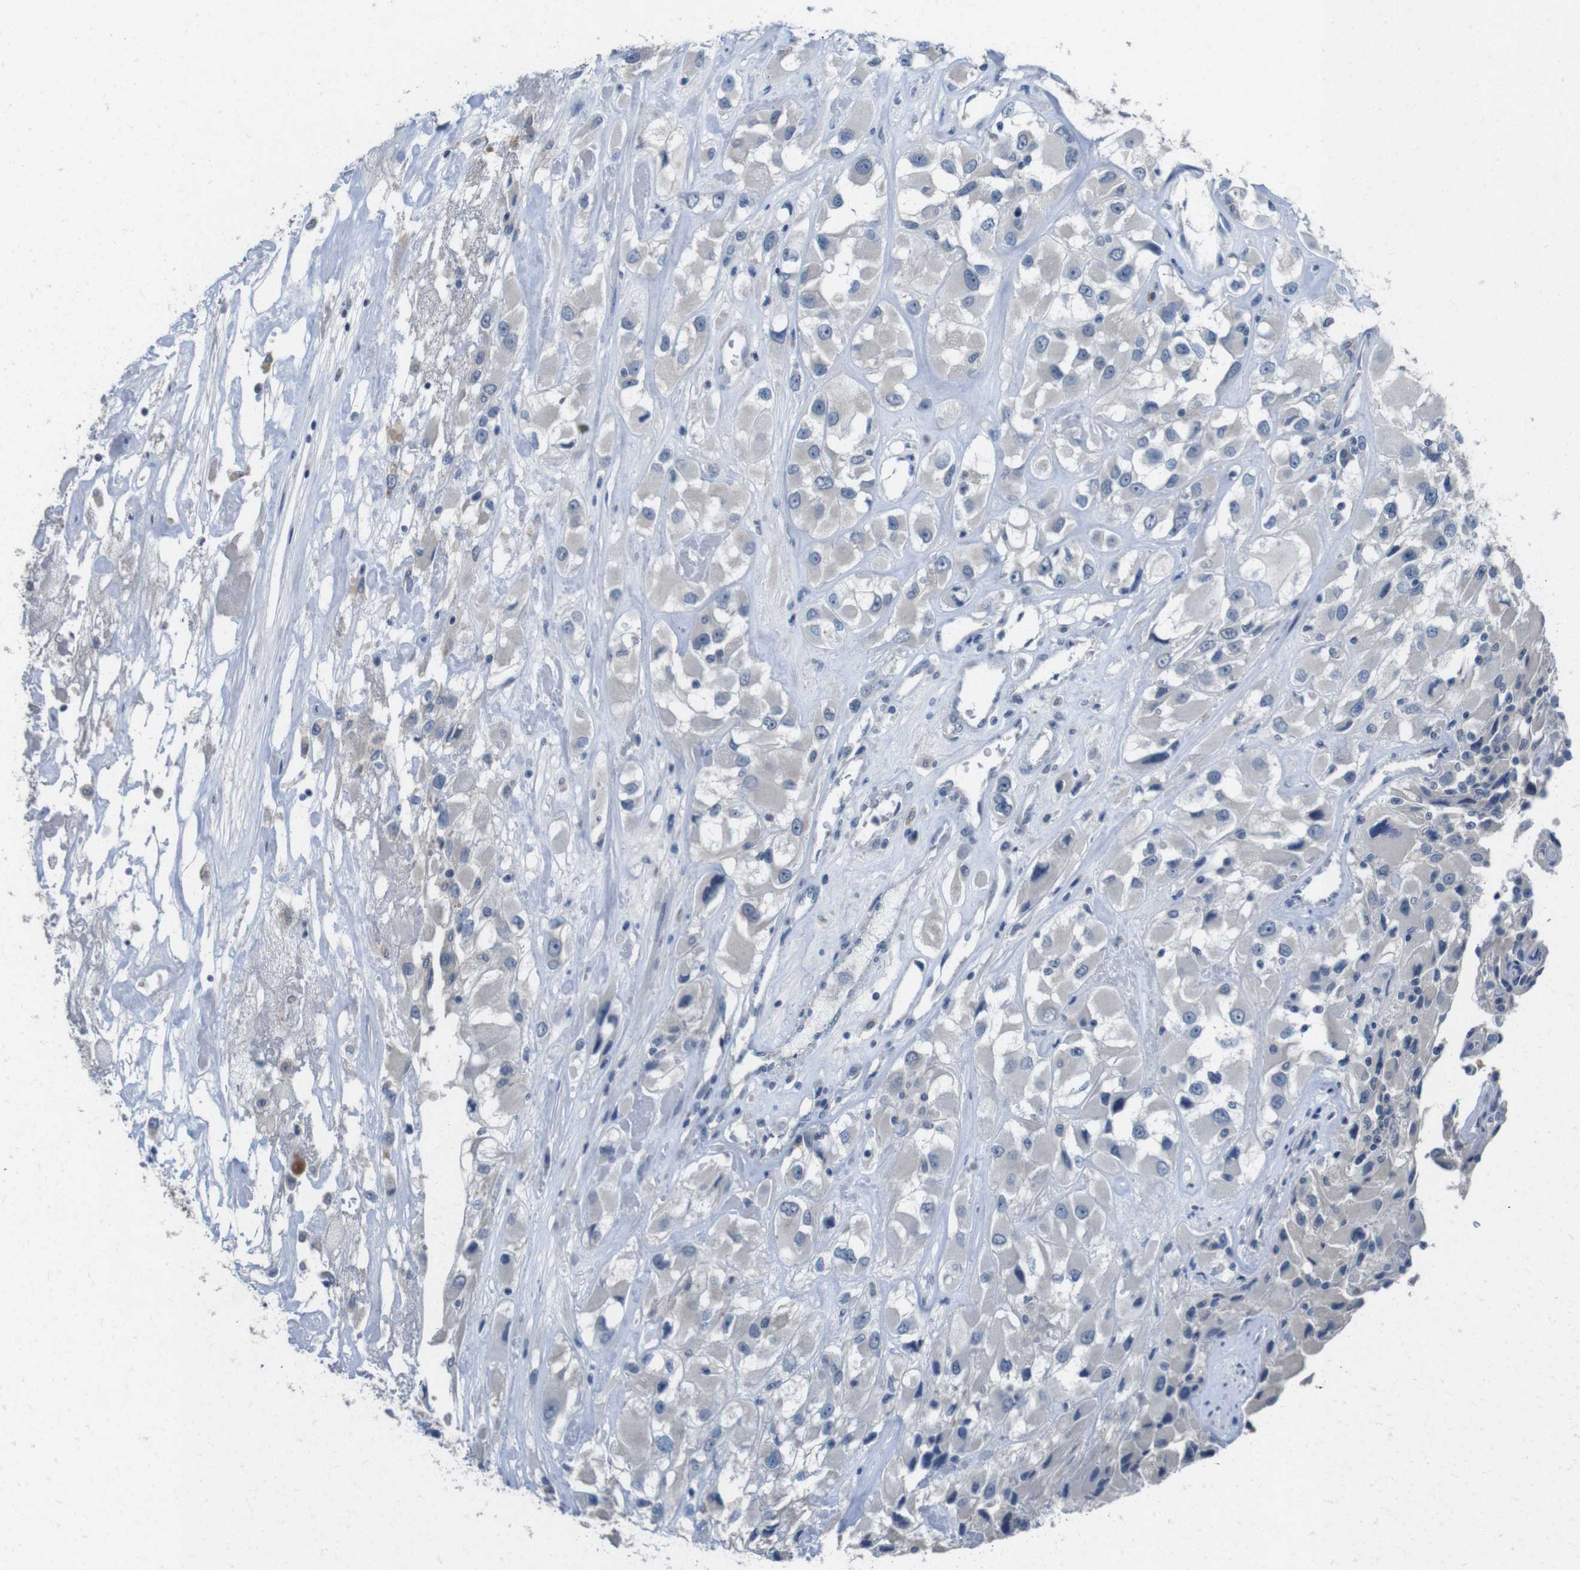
{"staining": {"intensity": "negative", "quantity": "none", "location": "none"}, "tissue": "renal cancer", "cell_type": "Tumor cells", "image_type": "cancer", "snomed": [{"axis": "morphology", "description": "Adenocarcinoma, NOS"}, {"axis": "topography", "description": "Kidney"}], "caption": "High magnification brightfield microscopy of renal cancer (adenocarcinoma) stained with DAB (3,3'-diaminobenzidine) (brown) and counterstained with hematoxylin (blue): tumor cells show no significant positivity. (DAB IHC with hematoxylin counter stain).", "gene": "SLC2A8", "patient": {"sex": "female", "age": 52}}